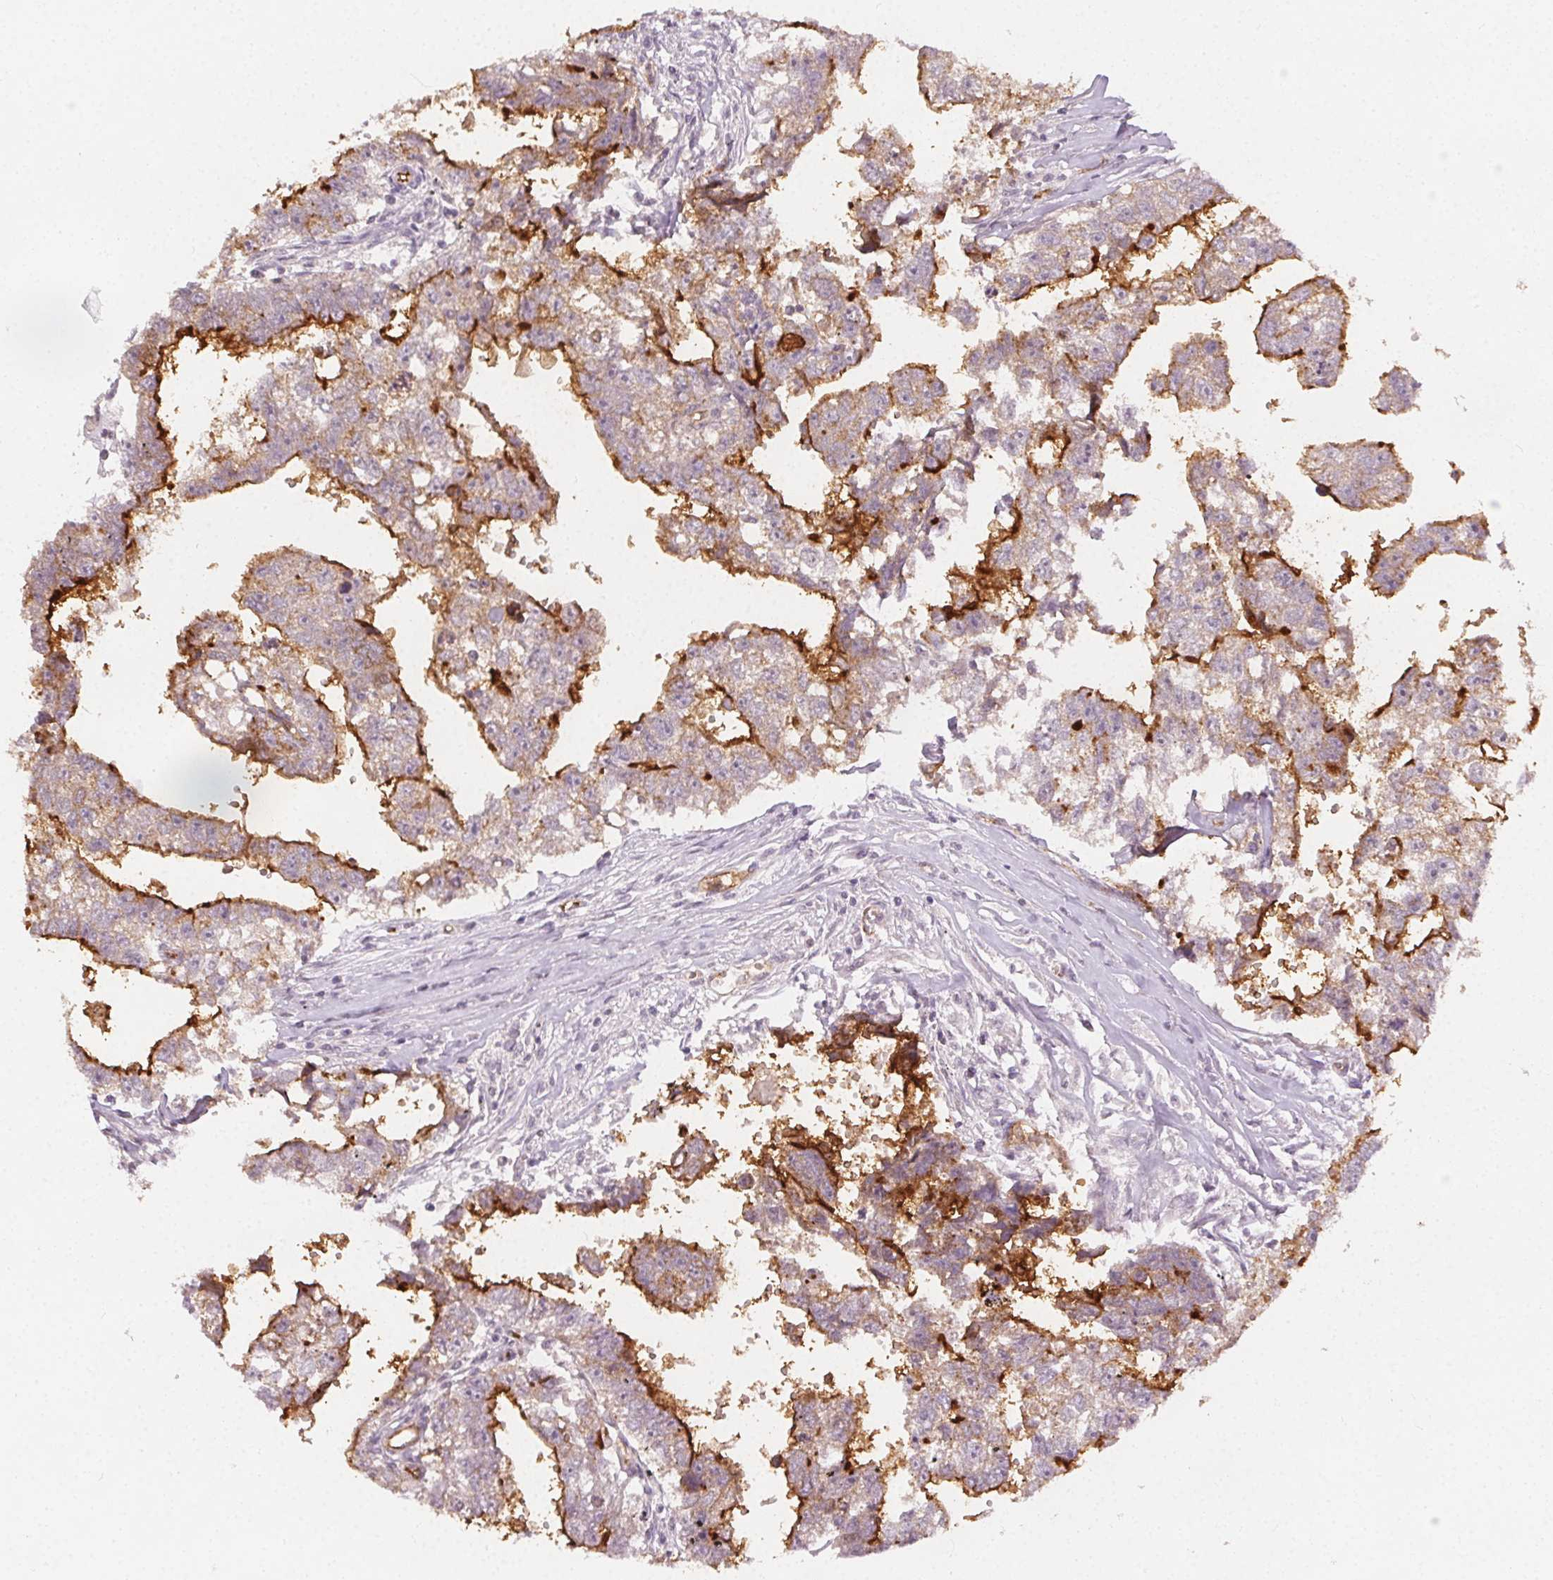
{"staining": {"intensity": "strong", "quantity": "<25%", "location": "cytoplasmic/membranous"}, "tissue": "testis cancer", "cell_type": "Tumor cells", "image_type": "cancer", "snomed": [{"axis": "morphology", "description": "Carcinoma, Embryonal, NOS"}, {"axis": "morphology", "description": "Teratoma, malignant, NOS"}, {"axis": "topography", "description": "Testis"}], "caption": "Immunohistochemical staining of teratoma (malignant) (testis) demonstrates medium levels of strong cytoplasmic/membranous positivity in about <25% of tumor cells.", "gene": "PODXL", "patient": {"sex": "male", "age": 44}}